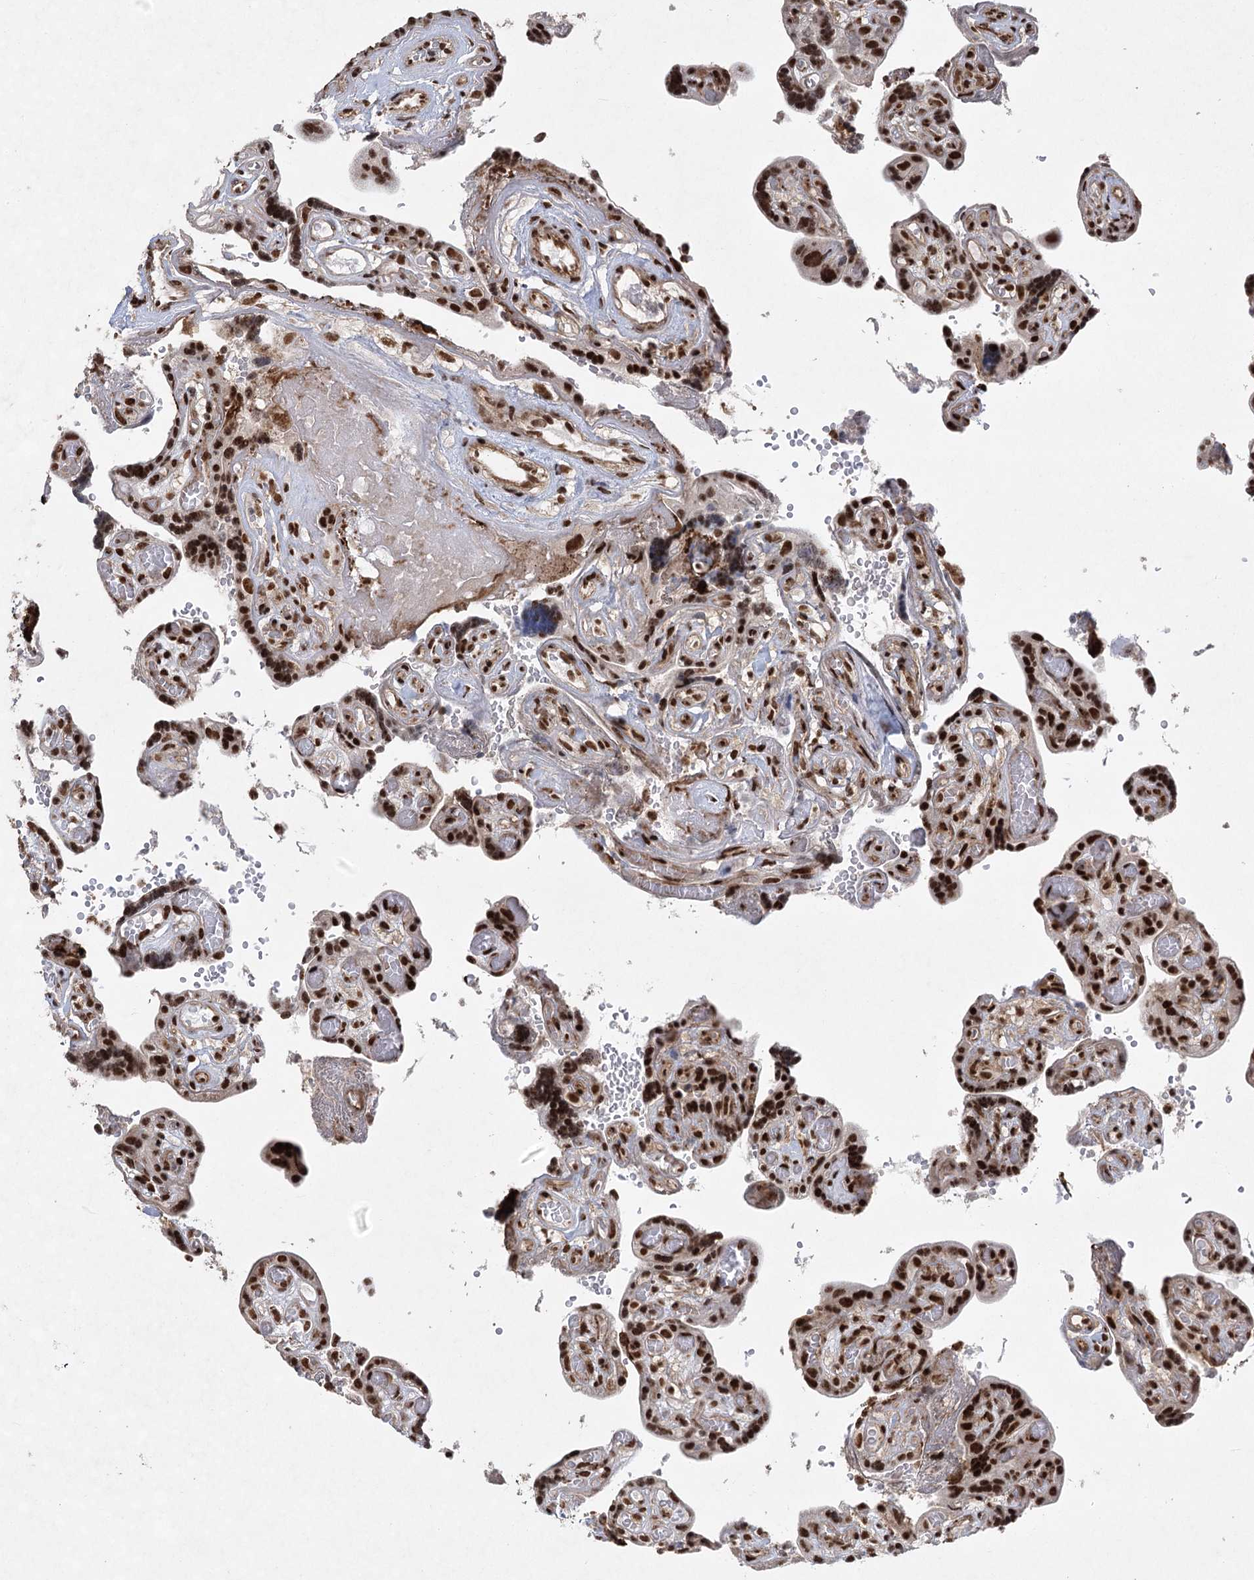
{"staining": {"intensity": "strong", "quantity": ">75%", "location": "nuclear"}, "tissue": "placenta", "cell_type": "Decidual cells", "image_type": "normal", "snomed": [{"axis": "morphology", "description": "Normal tissue, NOS"}, {"axis": "topography", "description": "Placenta"}], "caption": "Brown immunohistochemical staining in normal human placenta exhibits strong nuclear positivity in about >75% of decidual cells. Nuclei are stained in blue.", "gene": "ZCCHC8", "patient": {"sex": "female", "age": 30}}